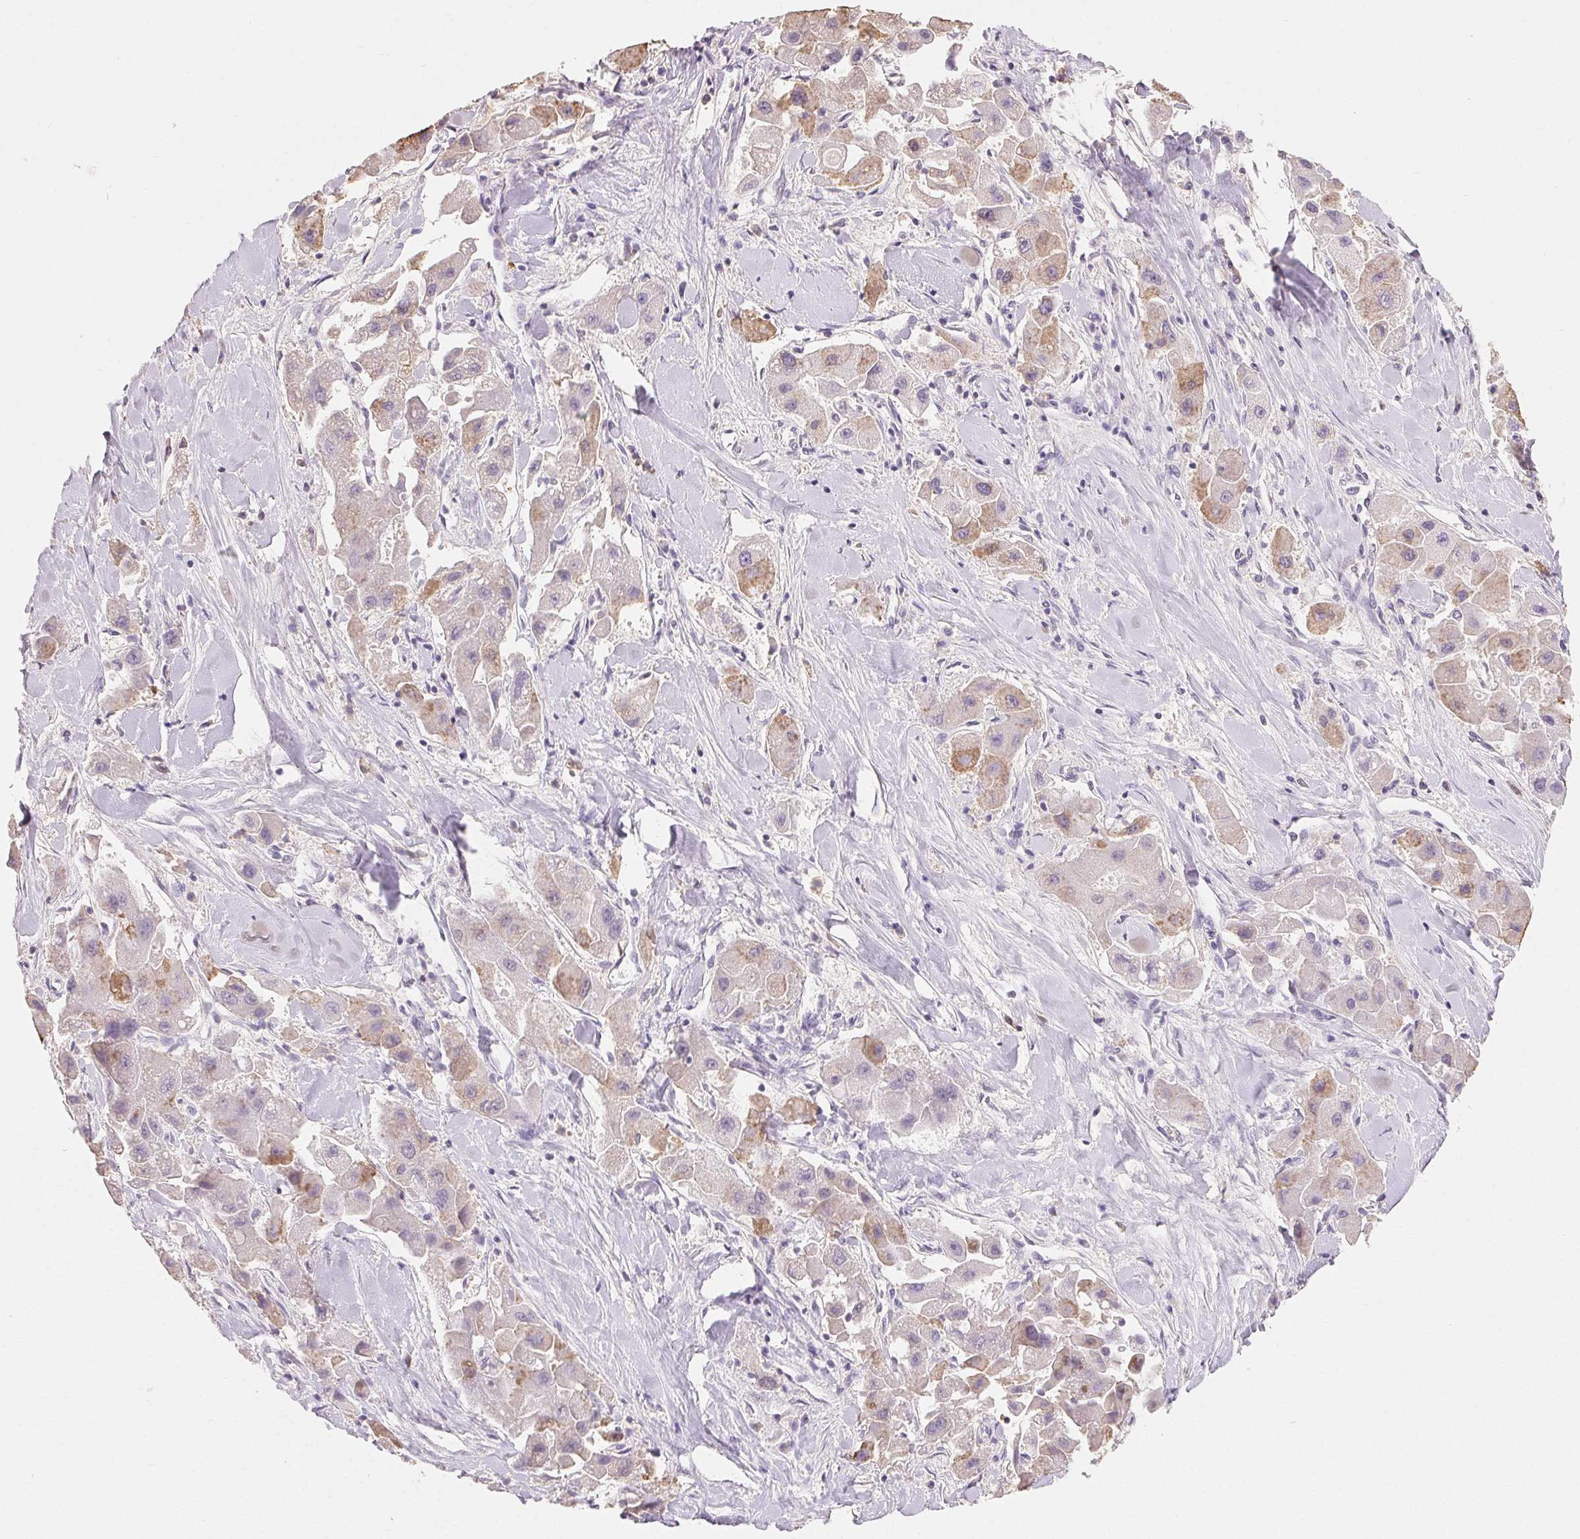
{"staining": {"intensity": "moderate", "quantity": "25%-75%", "location": "cytoplasmic/membranous"}, "tissue": "liver cancer", "cell_type": "Tumor cells", "image_type": "cancer", "snomed": [{"axis": "morphology", "description": "Carcinoma, Hepatocellular, NOS"}, {"axis": "topography", "description": "Liver"}], "caption": "Protein staining displays moderate cytoplasmic/membranous positivity in about 25%-75% of tumor cells in hepatocellular carcinoma (liver). The protein is shown in brown color, while the nuclei are stained blue.", "gene": "MAP7D2", "patient": {"sex": "male", "age": 24}}